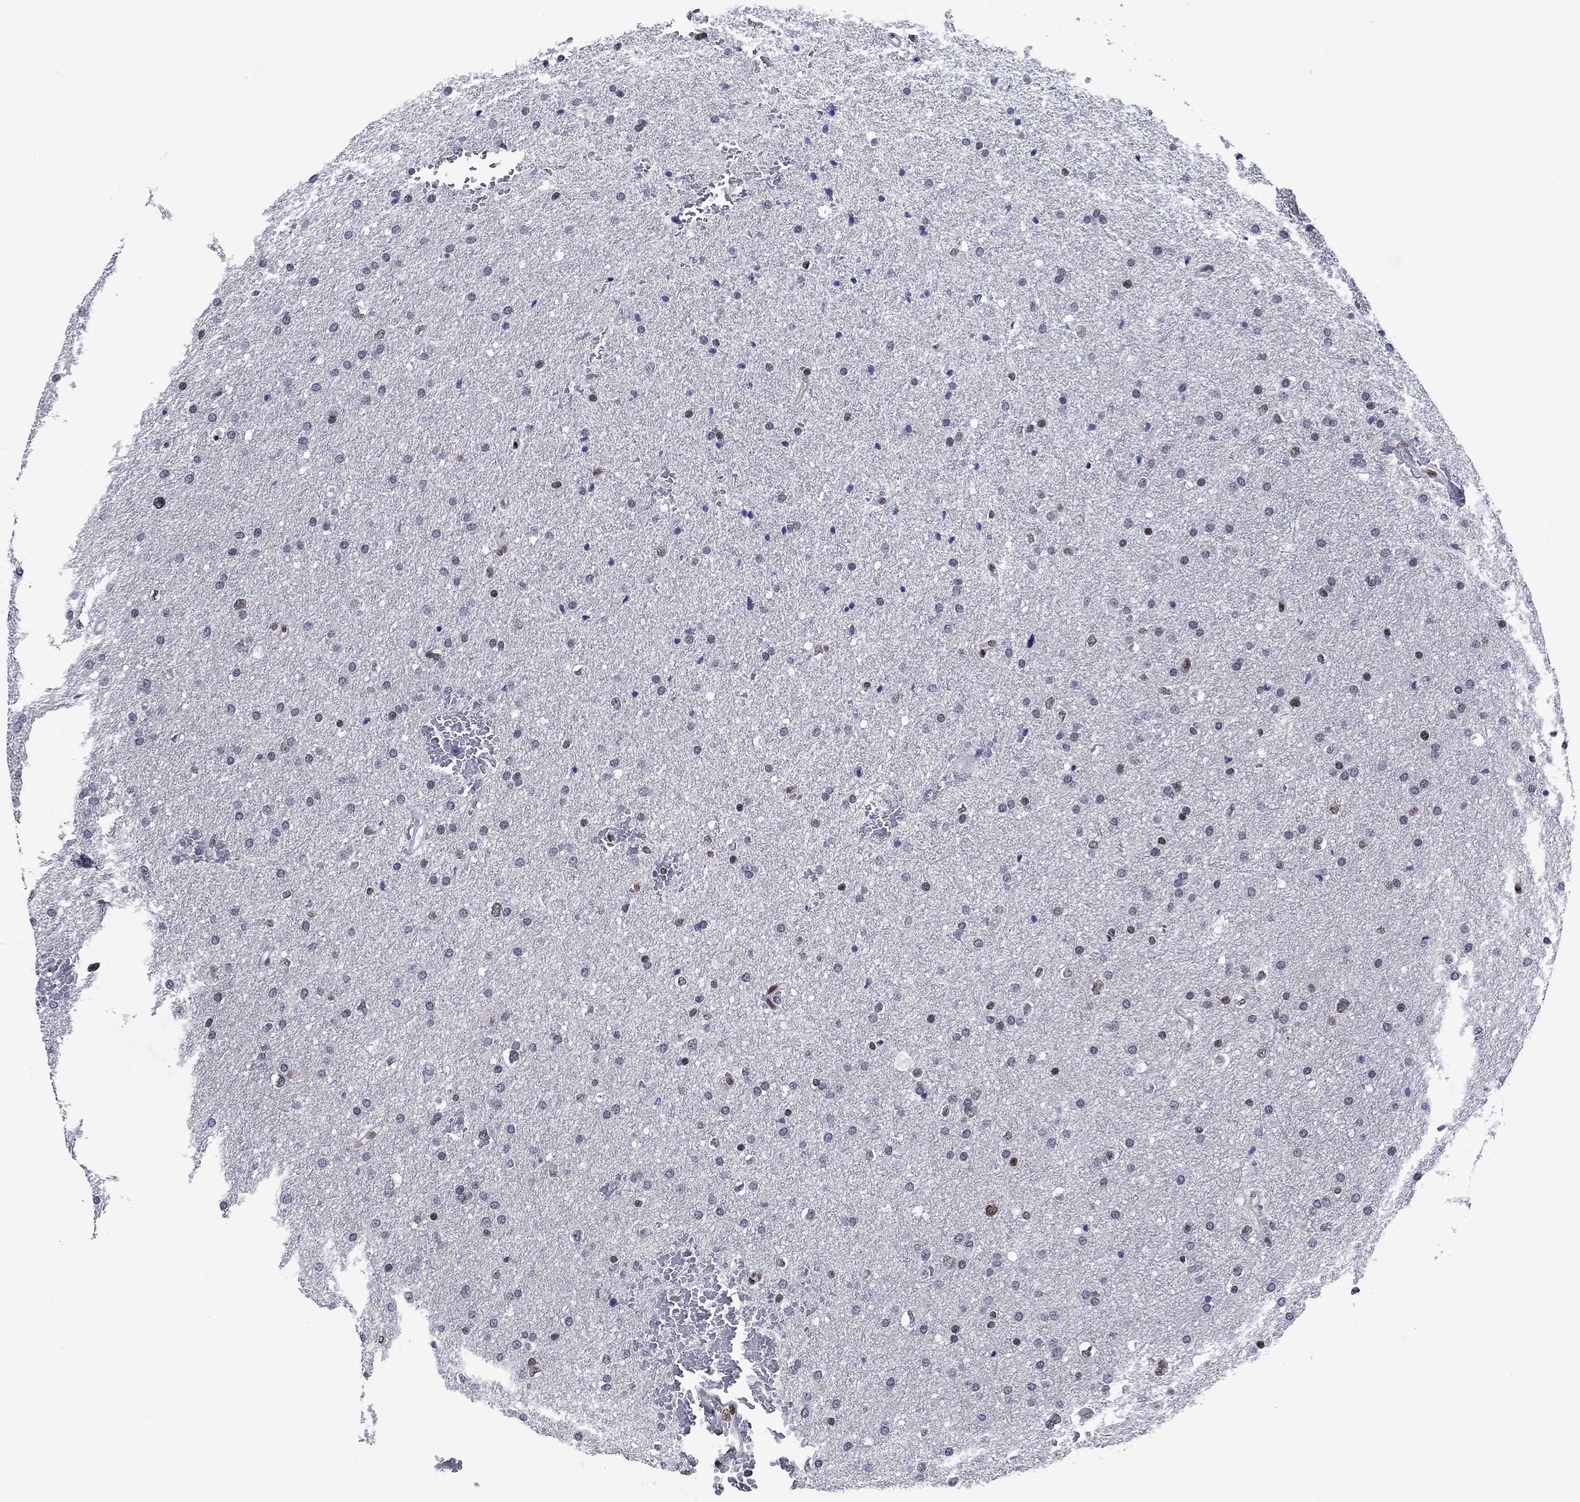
{"staining": {"intensity": "moderate", "quantity": "<25%", "location": "nuclear"}, "tissue": "glioma", "cell_type": "Tumor cells", "image_type": "cancer", "snomed": [{"axis": "morphology", "description": "Glioma, malignant, Low grade"}, {"axis": "topography", "description": "Brain"}], "caption": "IHC photomicrograph of malignant glioma (low-grade) stained for a protein (brown), which demonstrates low levels of moderate nuclear positivity in approximately <25% of tumor cells.", "gene": "RPRD1B", "patient": {"sex": "female", "age": 37}}